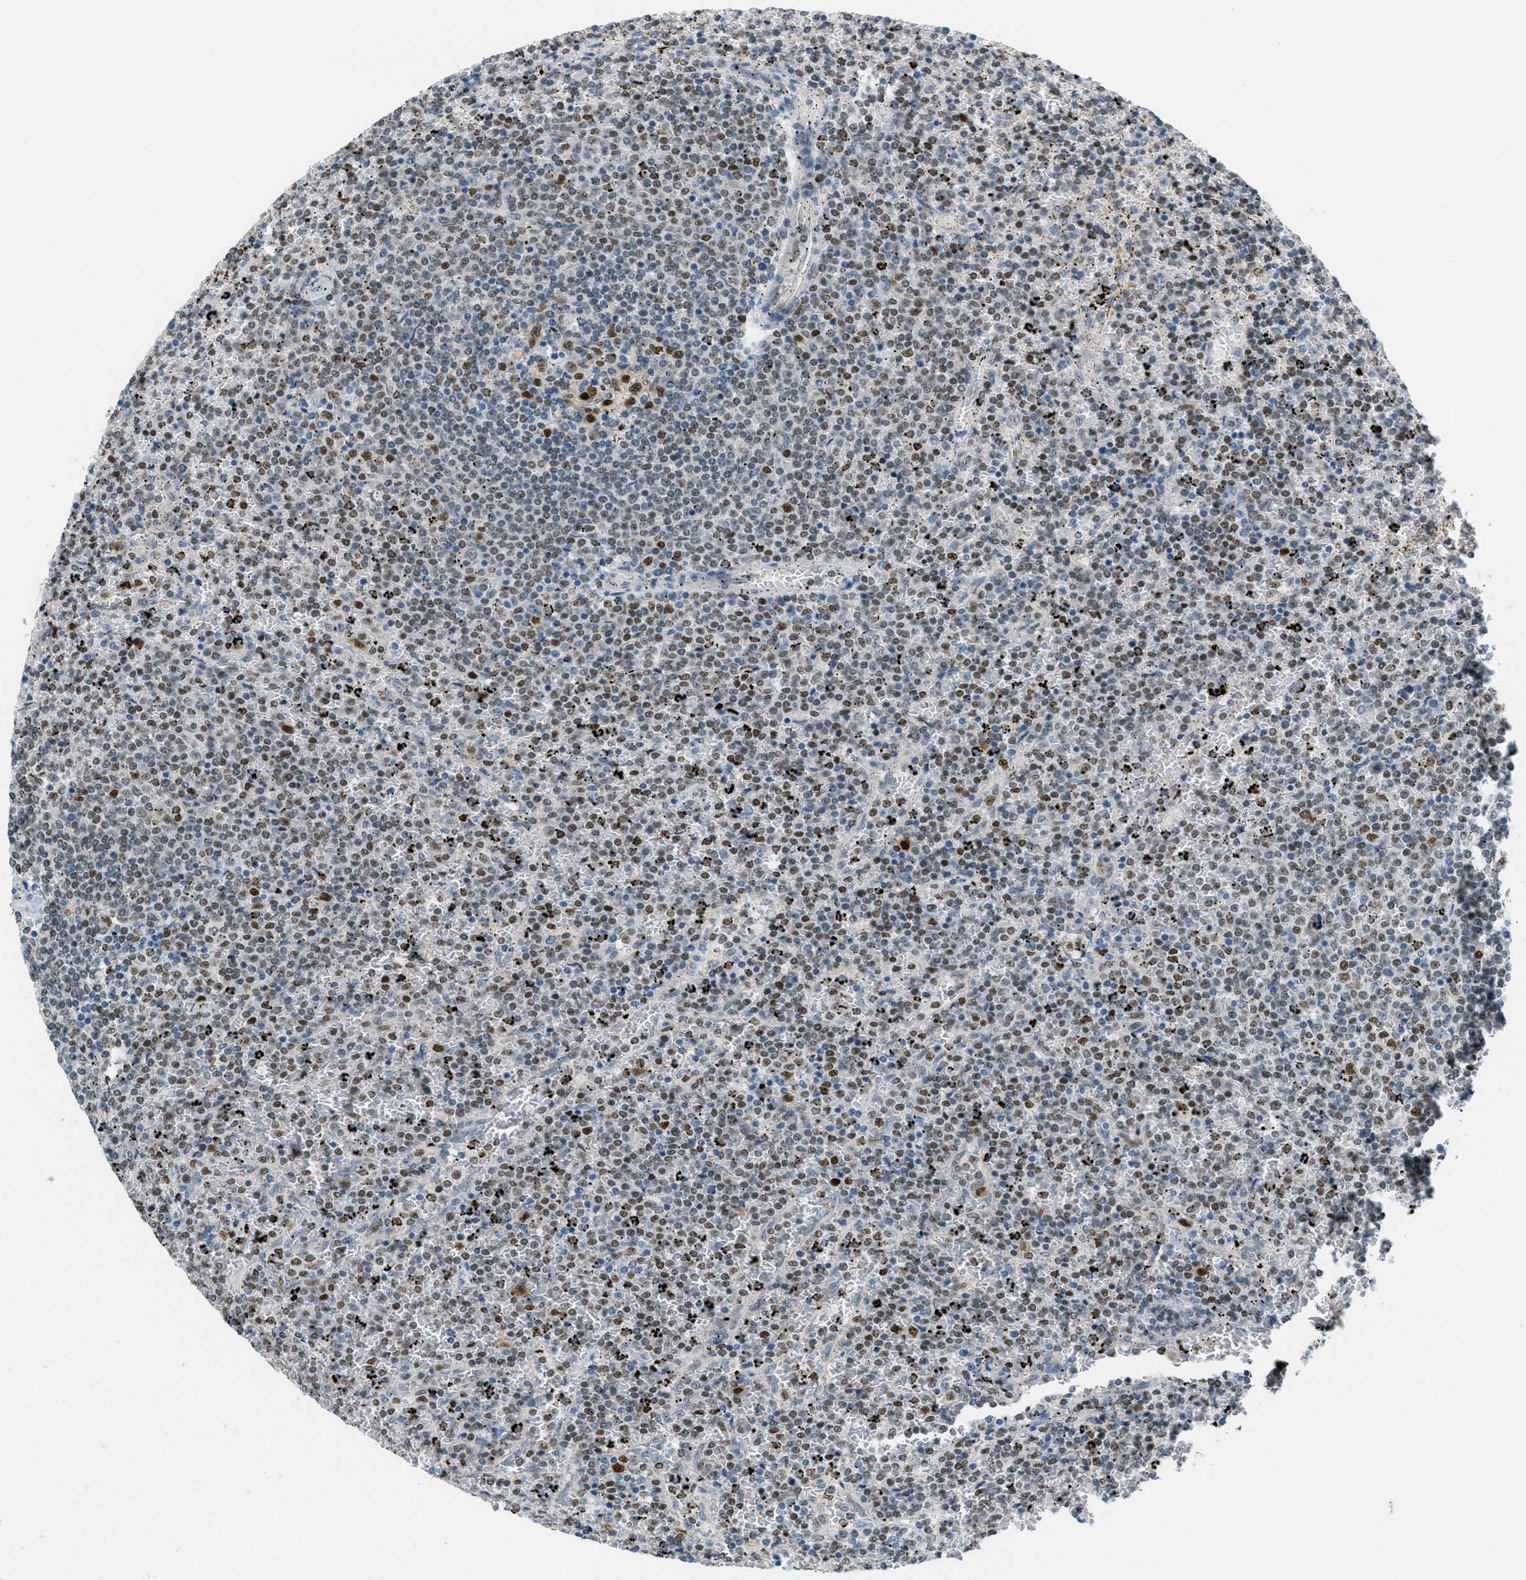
{"staining": {"intensity": "weak", "quantity": ">75%", "location": "nuclear"}, "tissue": "lymphoma", "cell_type": "Tumor cells", "image_type": "cancer", "snomed": [{"axis": "morphology", "description": "Malignant lymphoma, non-Hodgkin's type, Low grade"}, {"axis": "topography", "description": "Spleen"}], "caption": "IHC image of human lymphoma stained for a protein (brown), which displays low levels of weak nuclear staining in approximately >75% of tumor cells.", "gene": "TCF3", "patient": {"sex": "female", "age": 77}}